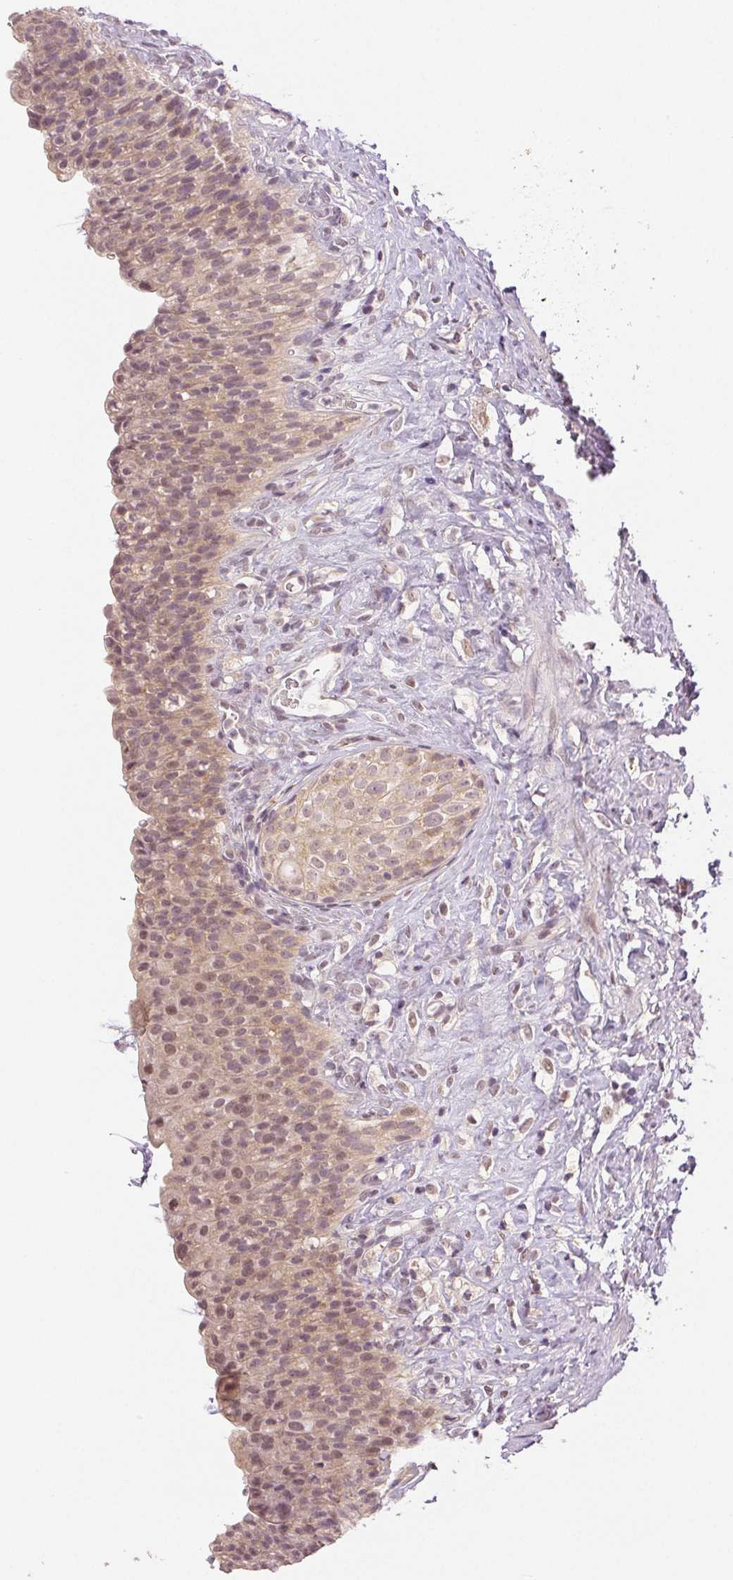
{"staining": {"intensity": "weak", "quantity": "25%-75%", "location": "cytoplasmic/membranous,nuclear"}, "tissue": "urinary bladder", "cell_type": "Urothelial cells", "image_type": "normal", "snomed": [{"axis": "morphology", "description": "Normal tissue, NOS"}, {"axis": "topography", "description": "Urinary bladder"}, {"axis": "topography", "description": "Prostate"}], "caption": "IHC image of benign human urinary bladder stained for a protein (brown), which exhibits low levels of weak cytoplasmic/membranous,nuclear staining in approximately 25%-75% of urothelial cells.", "gene": "PLCB1", "patient": {"sex": "male", "age": 76}}